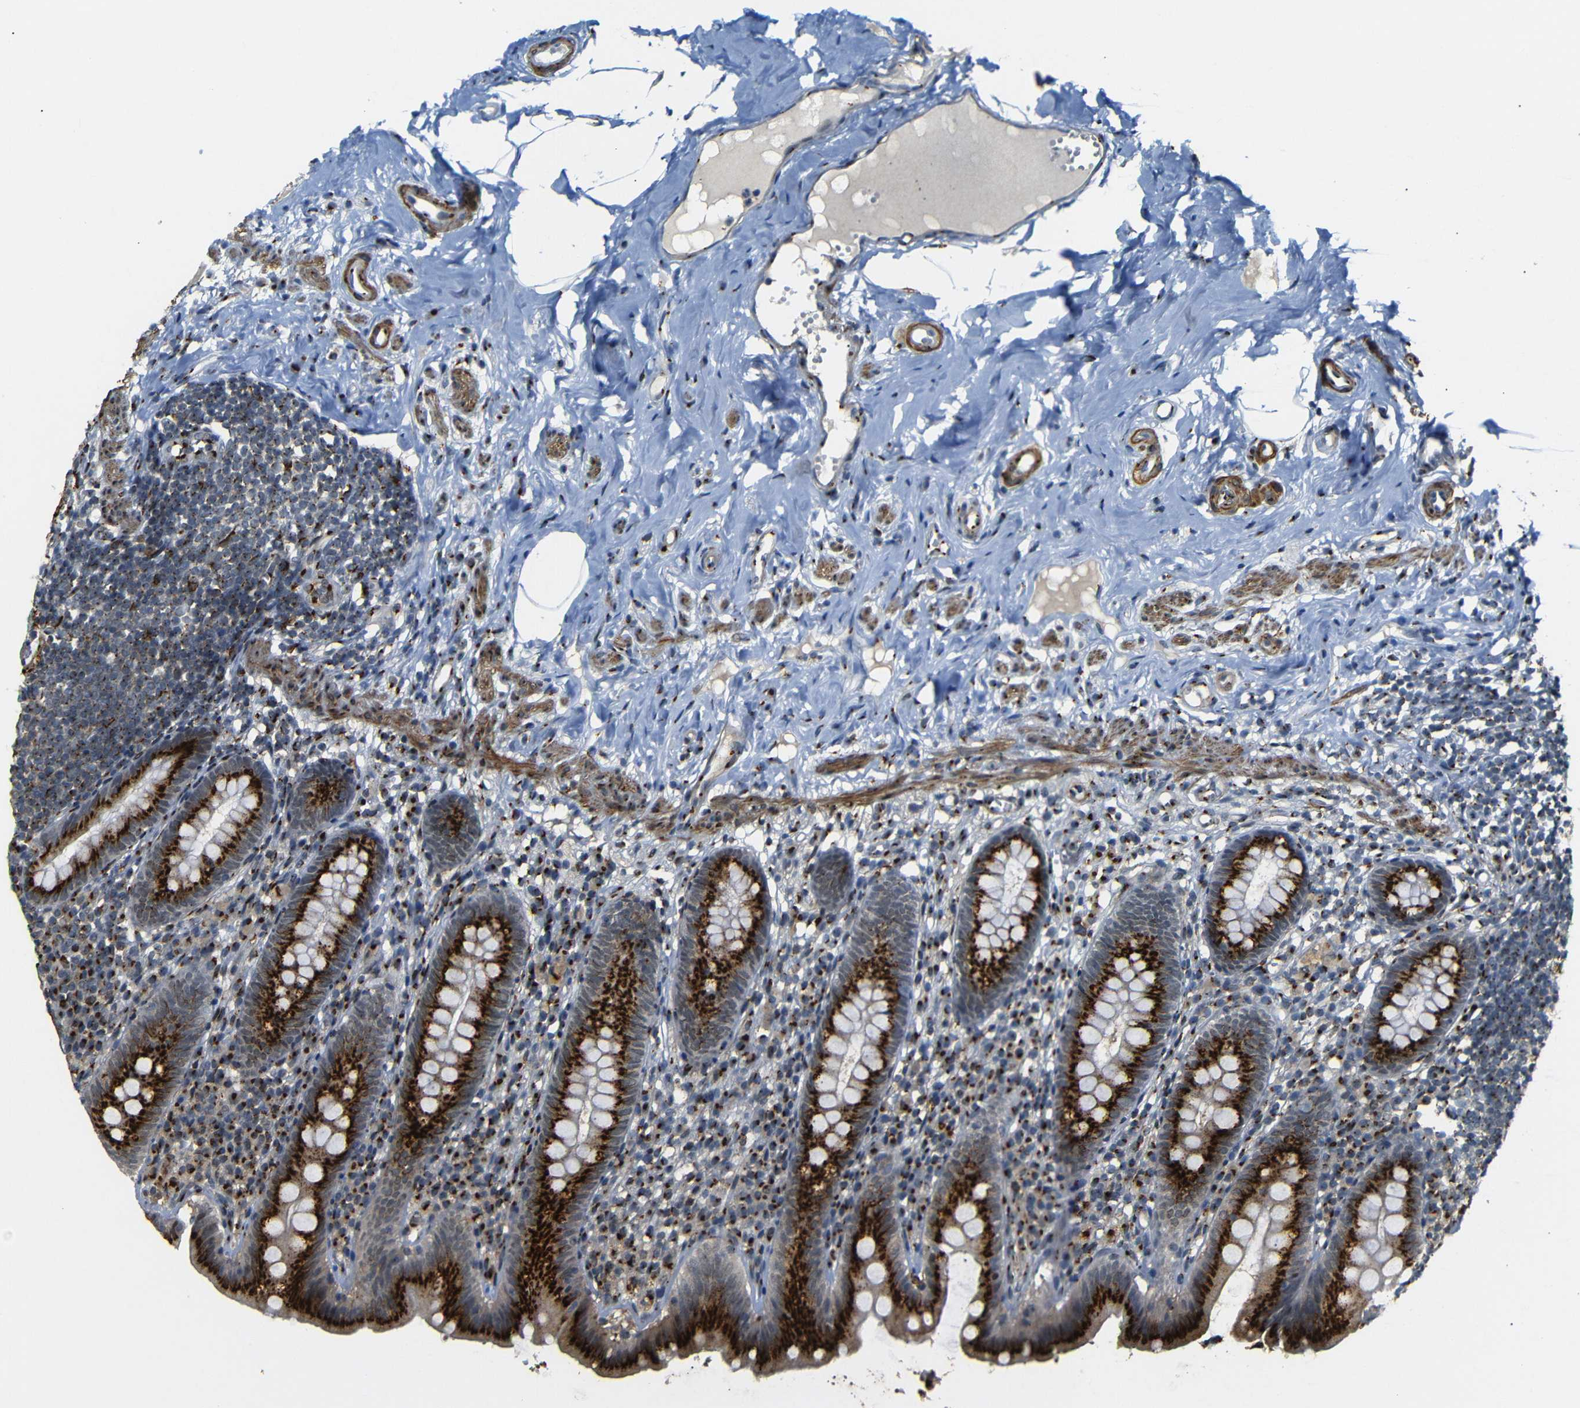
{"staining": {"intensity": "strong", "quantity": ">75%", "location": "cytoplasmic/membranous"}, "tissue": "appendix", "cell_type": "Glandular cells", "image_type": "normal", "snomed": [{"axis": "morphology", "description": "Normal tissue, NOS"}, {"axis": "topography", "description": "Appendix"}], "caption": "This micrograph reveals immunohistochemistry staining of benign human appendix, with high strong cytoplasmic/membranous staining in approximately >75% of glandular cells.", "gene": "TGOLN2", "patient": {"sex": "male", "age": 52}}